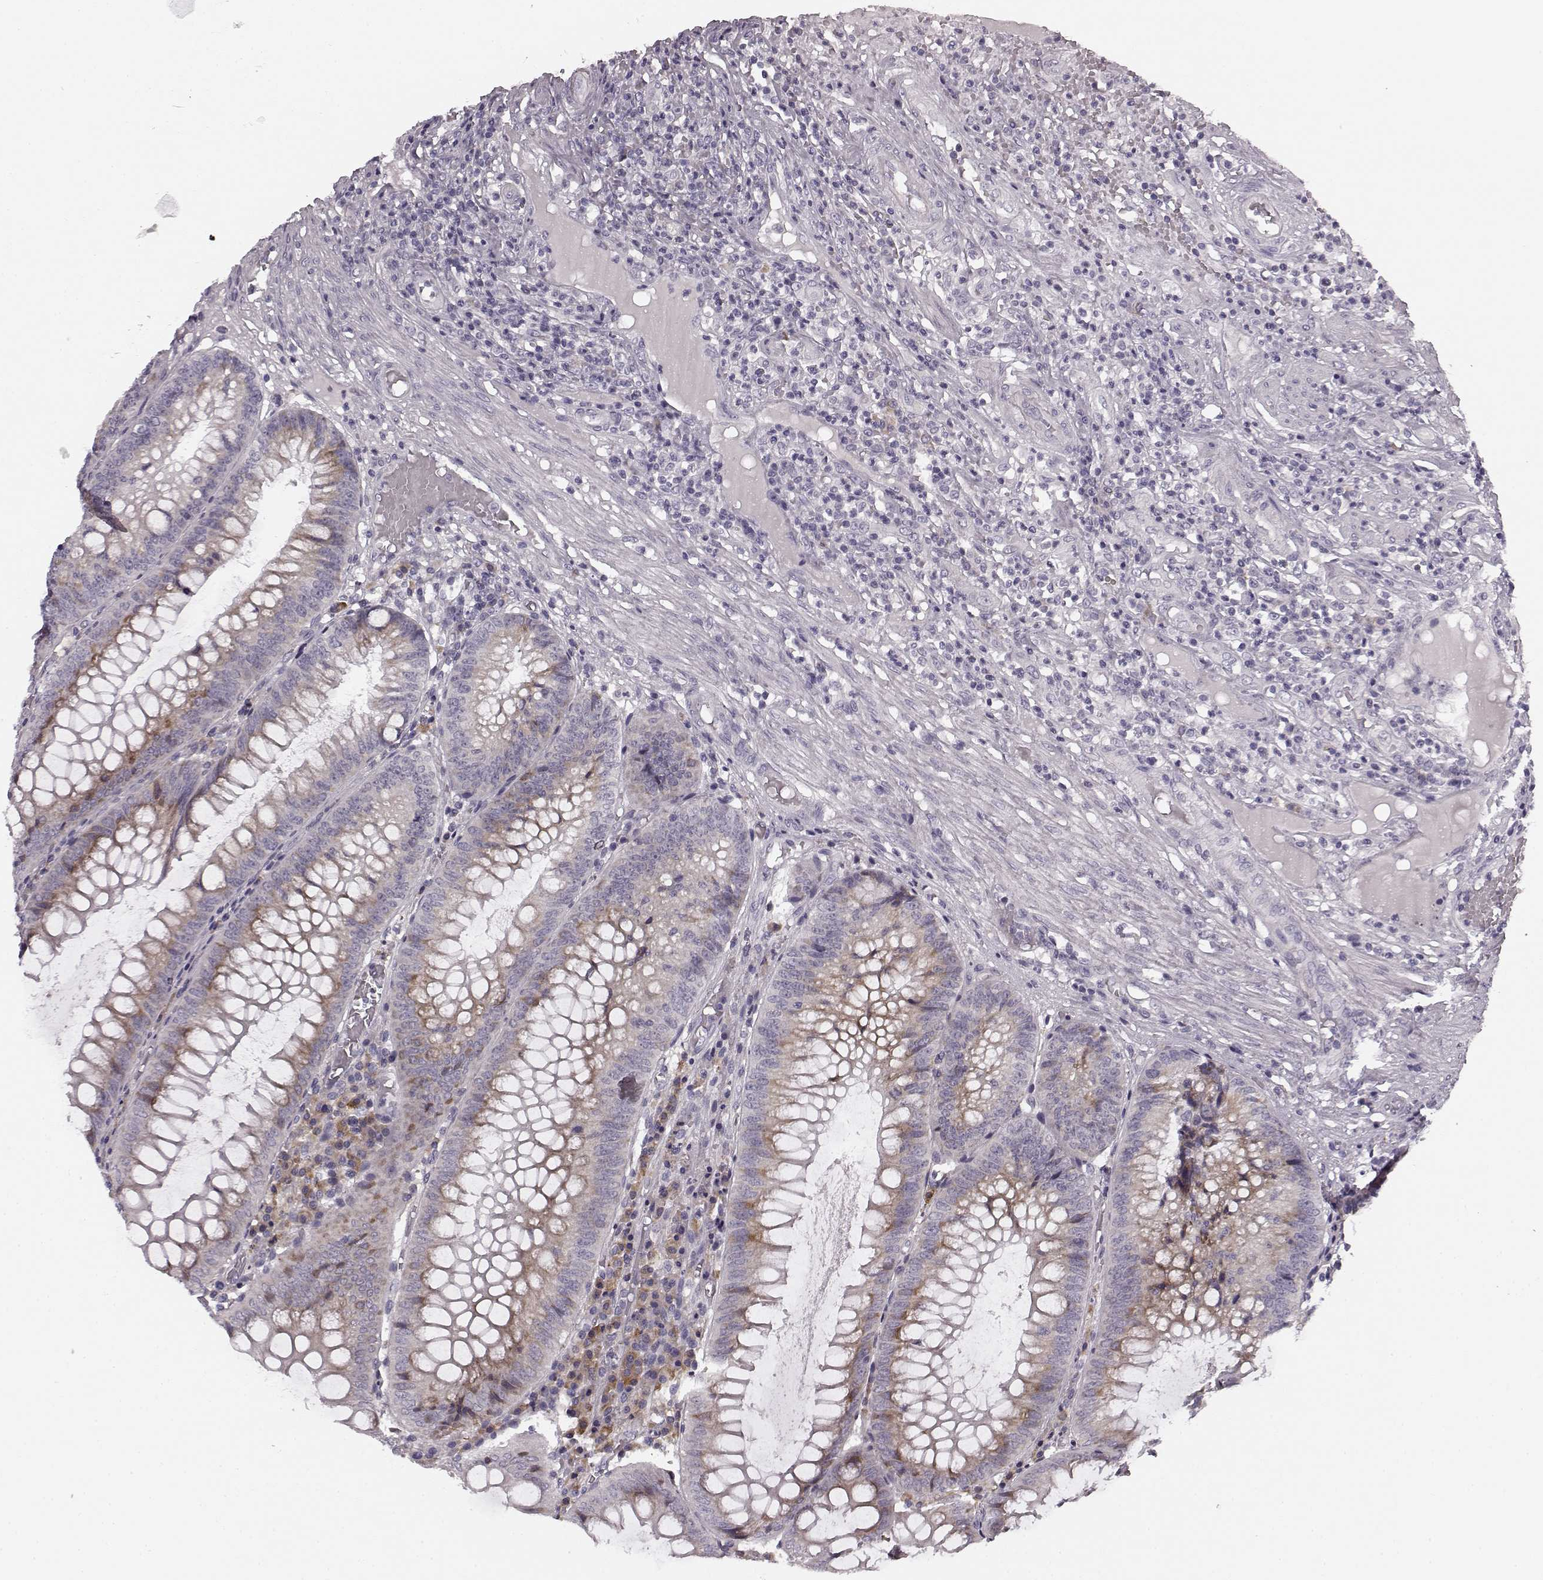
{"staining": {"intensity": "weak", "quantity": "25%-75%", "location": "cytoplasmic/membranous"}, "tissue": "appendix", "cell_type": "Glandular cells", "image_type": "normal", "snomed": [{"axis": "morphology", "description": "Normal tissue, NOS"}, {"axis": "morphology", "description": "Inflammation, NOS"}, {"axis": "topography", "description": "Appendix"}], "caption": "Glandular cells show low levels of weak cytoplasmic/membranous expression in about 25%-75% of cells in unremarkable human appendix.", "gene": "FAM234B", "patient": {"sex": "male", "age": 16}}